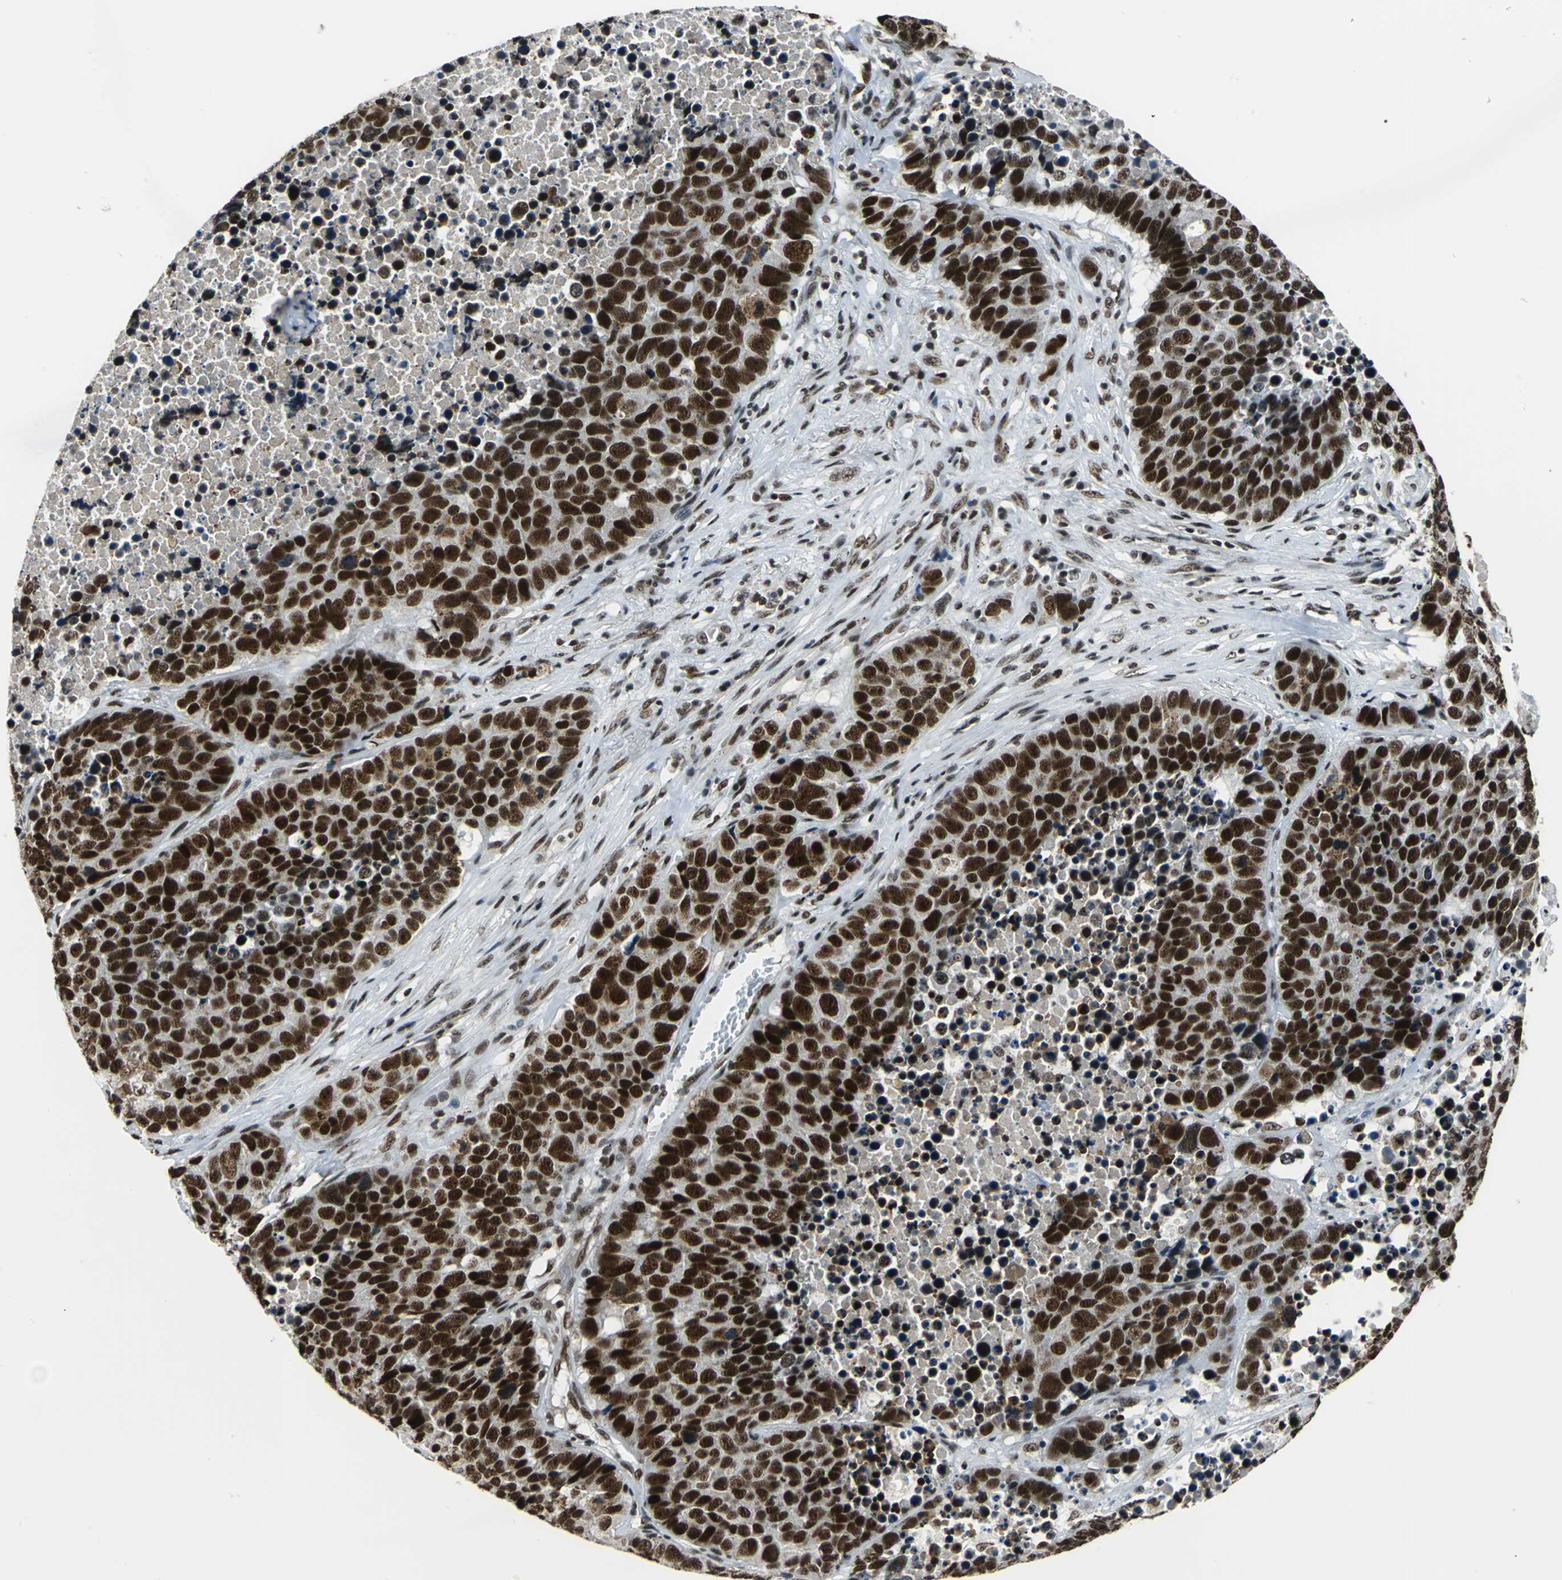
{"staining": {"intensity": "strong", "quantity": ">75%", "location": "nuclear"}, "tissue": "carcinoid", "cell_type": "Tumor cells", "image_type": "cancer", "snomed": [{"axis": "morphology", "description": "Carcinoid, malignant, NOS"}, {"axis": "topography", "description": "Lung"}], "caption": "Immunohistochemical staining of malignant carcinoid reveals high levels of strong nuclear protein positivity in approximately >75% of tumor cells.", "gene": "BCLAF1", "patient": {"sex": "male", "age": 60}}